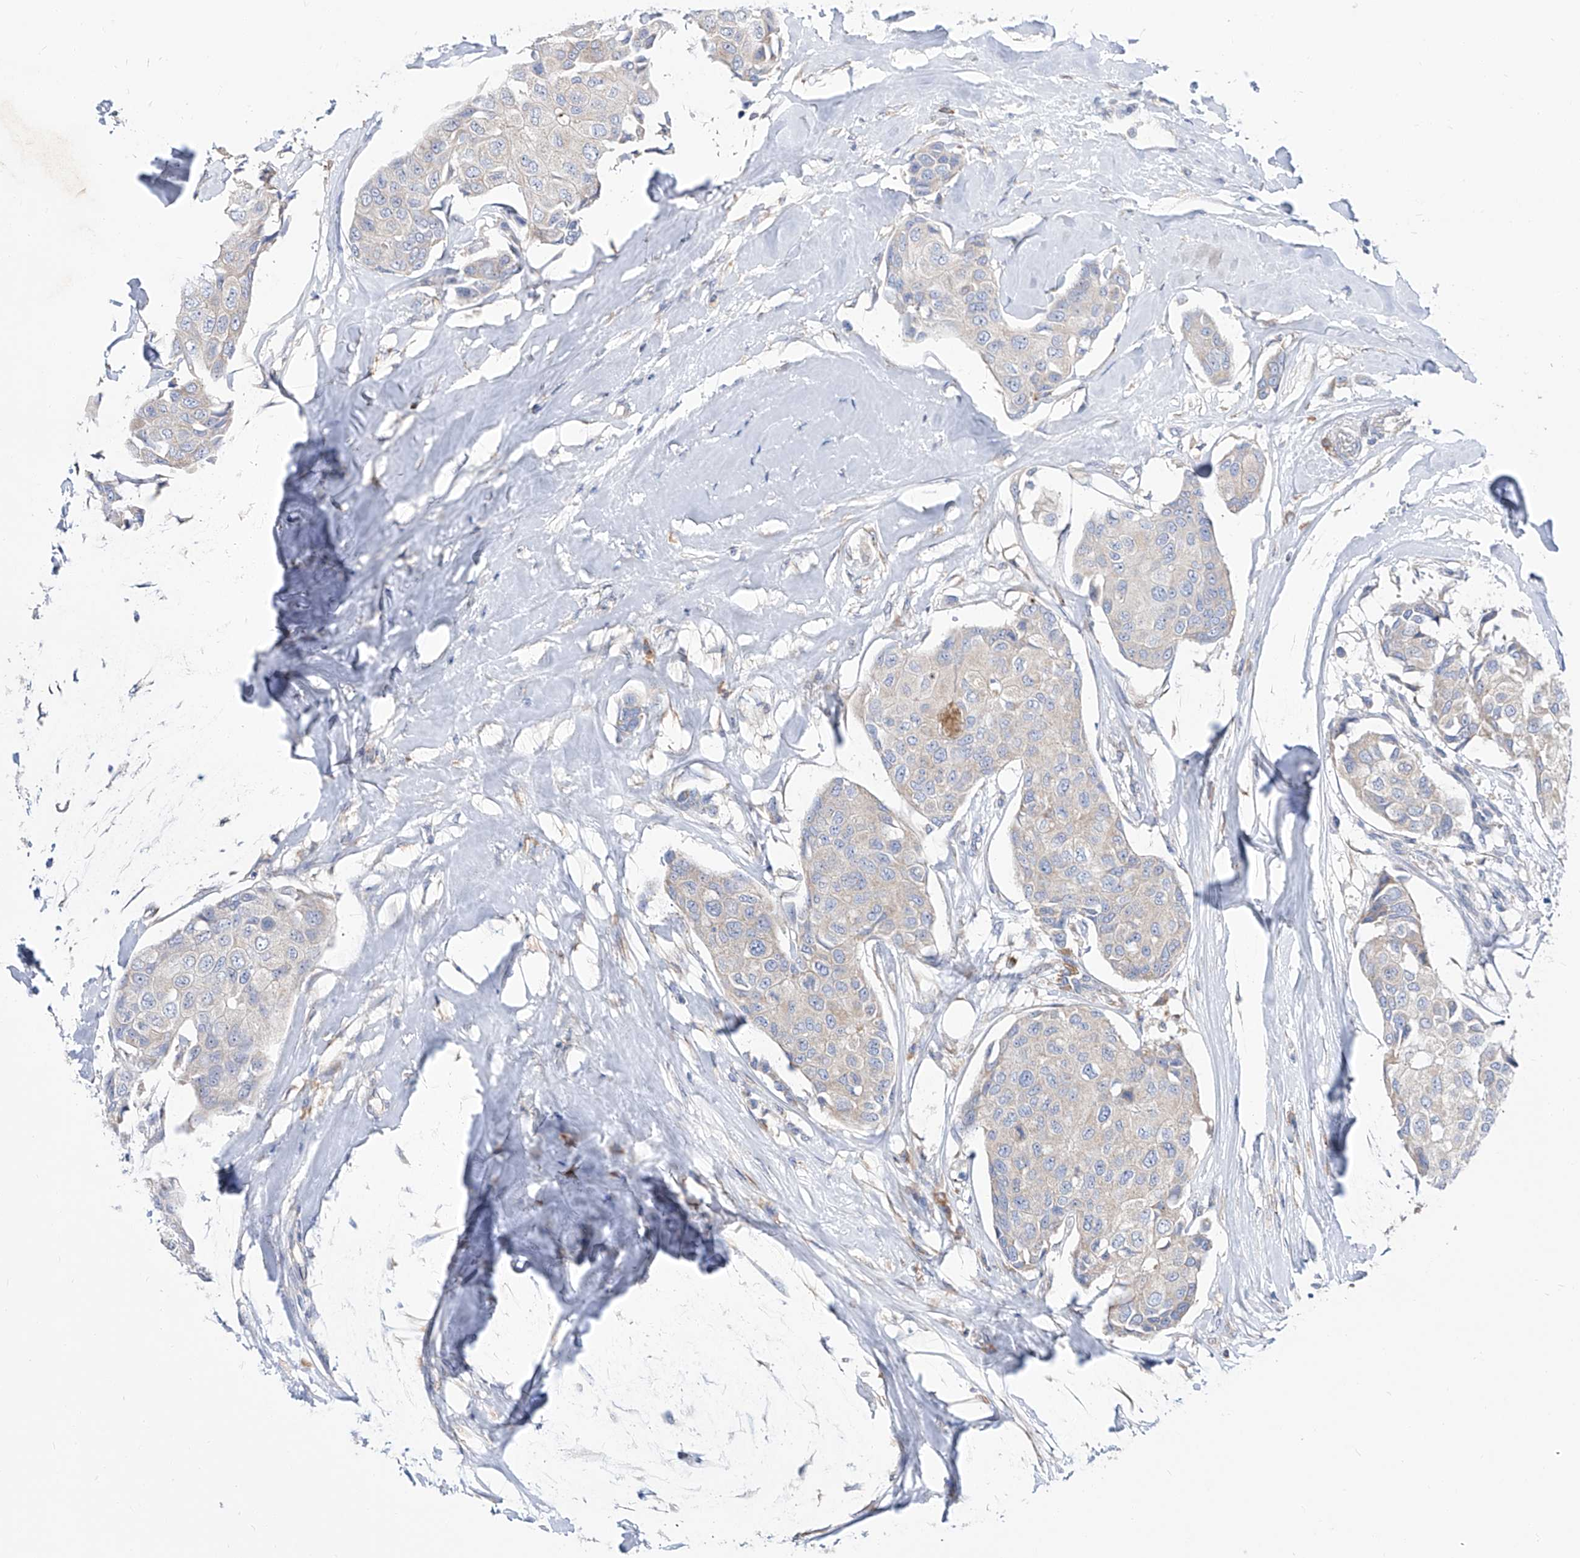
{"staining": {"intensity": "negative", "quantity": "none", "location": "none"}, "tissue": "breast cancer", "cell_type": "Tumor cells", "image_type": "cancer", "snomed": [{"axis": "morphology", "description": "Duct carcinoma"}, {"axis": "topography", "description": "Breast"}], "caption": "This micrograph is of breast cancer stained with immunohistochemistry to label a protein in brown with the nuclei are counter-stained blue. There is no expression in tumor cells. (Immunohistochemistry, brightfield microscopy, high magnification).", "gene": "UFL1", "patient": {"sex": "female", "age": 80}}